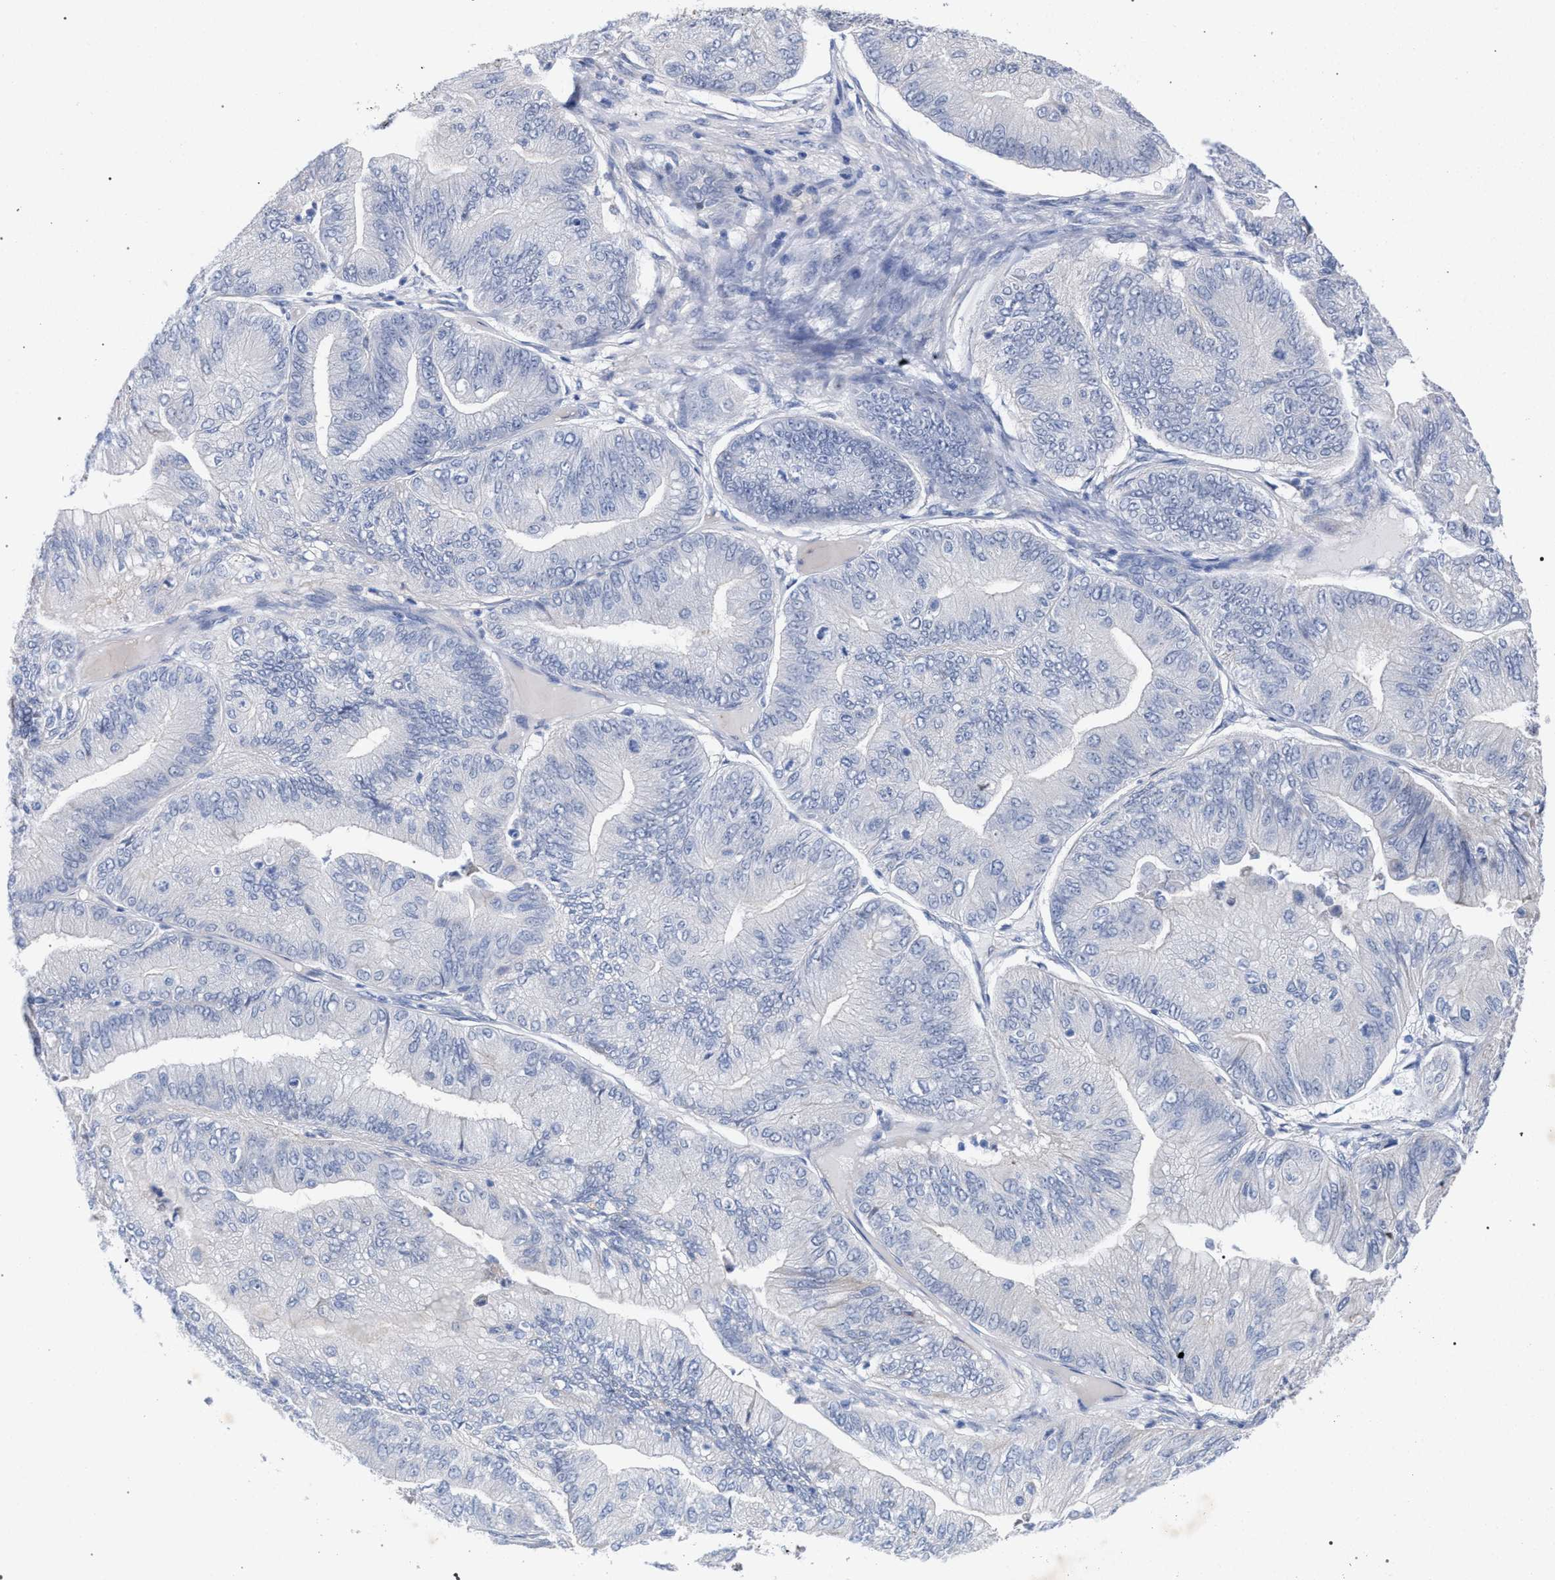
{"staining": {"intensity": "negative", "quantity": "none", "location": "none"}, "tissue": "ovarian cancer", "cell_type": "Tumor cells", "image_type": "cancer", "snomed": [{"axis": "morphology", "description": "Cystadenocarcinoma, mucinous, NOS"}, {"axis": "topography", "description": "Ovary"}], "caption": "IHC of mucinous cystadenocarcinoma (ovarian) reveals no positivity in tumor cells.", "gene": "FHOD3", "patient": {"sex": "female", "age": 61}}